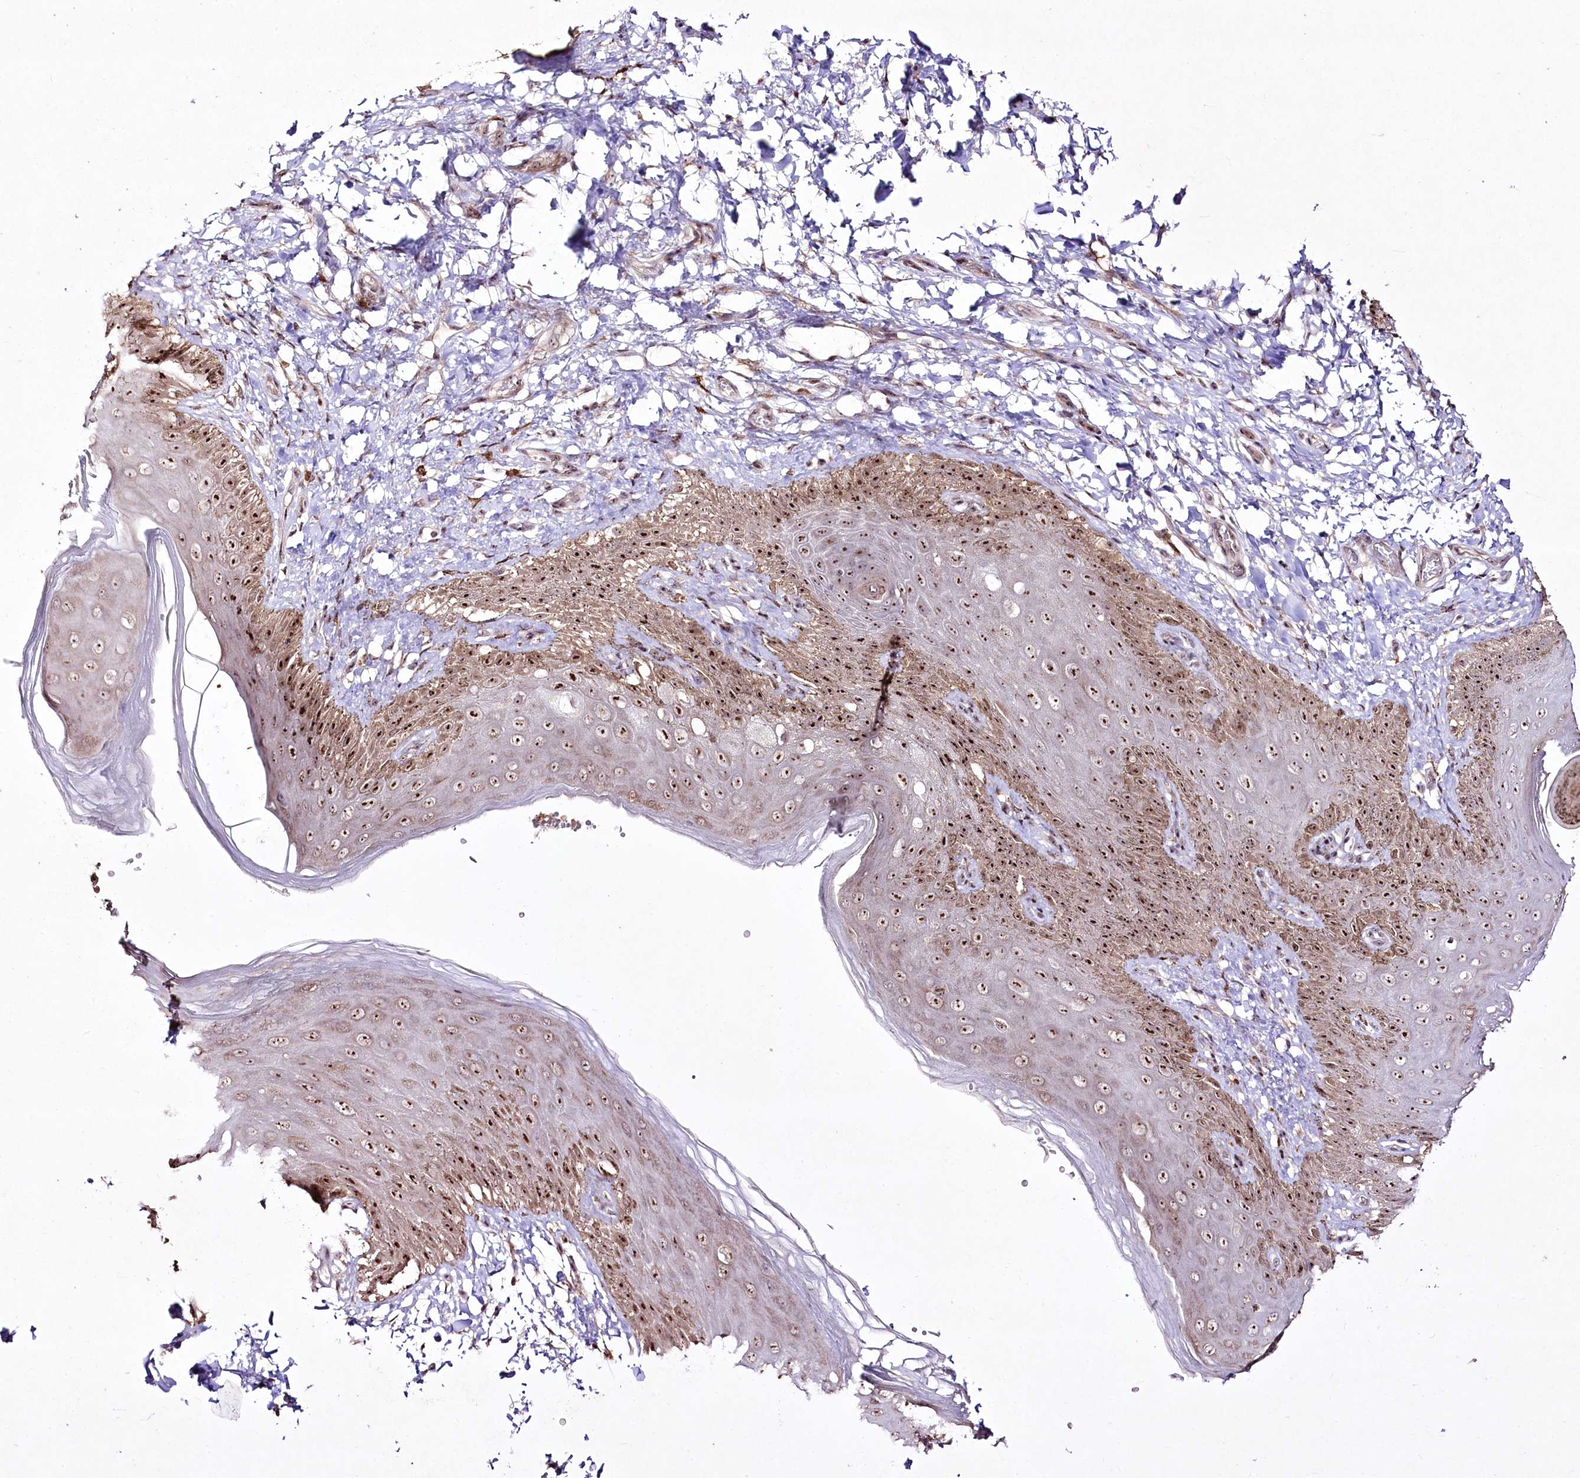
{"staining": {"intensity": "moderate", "quantity": ">75%", "location": "nuclear"}, "tissue": "skin", "cell_type": "Epidermal cells", "image_type": "normal", "snomed": [{"axis": "morphology", "description": "Normal tissue, NOS"}, {"axis": "topography", "description": "Anal"}], "caption": "The micrograph exhibits a brown stain indicating the presence of a protein in the nuclear of epidermal cells in skin. (Stains: DAB (3,3'-diaminobenzidine) in brown, nuclei in blue, Microscopy: brightfield microscopy at high magnification).", "gene": "CCDC59", "patient": {"sex": "male", "age": 44}}